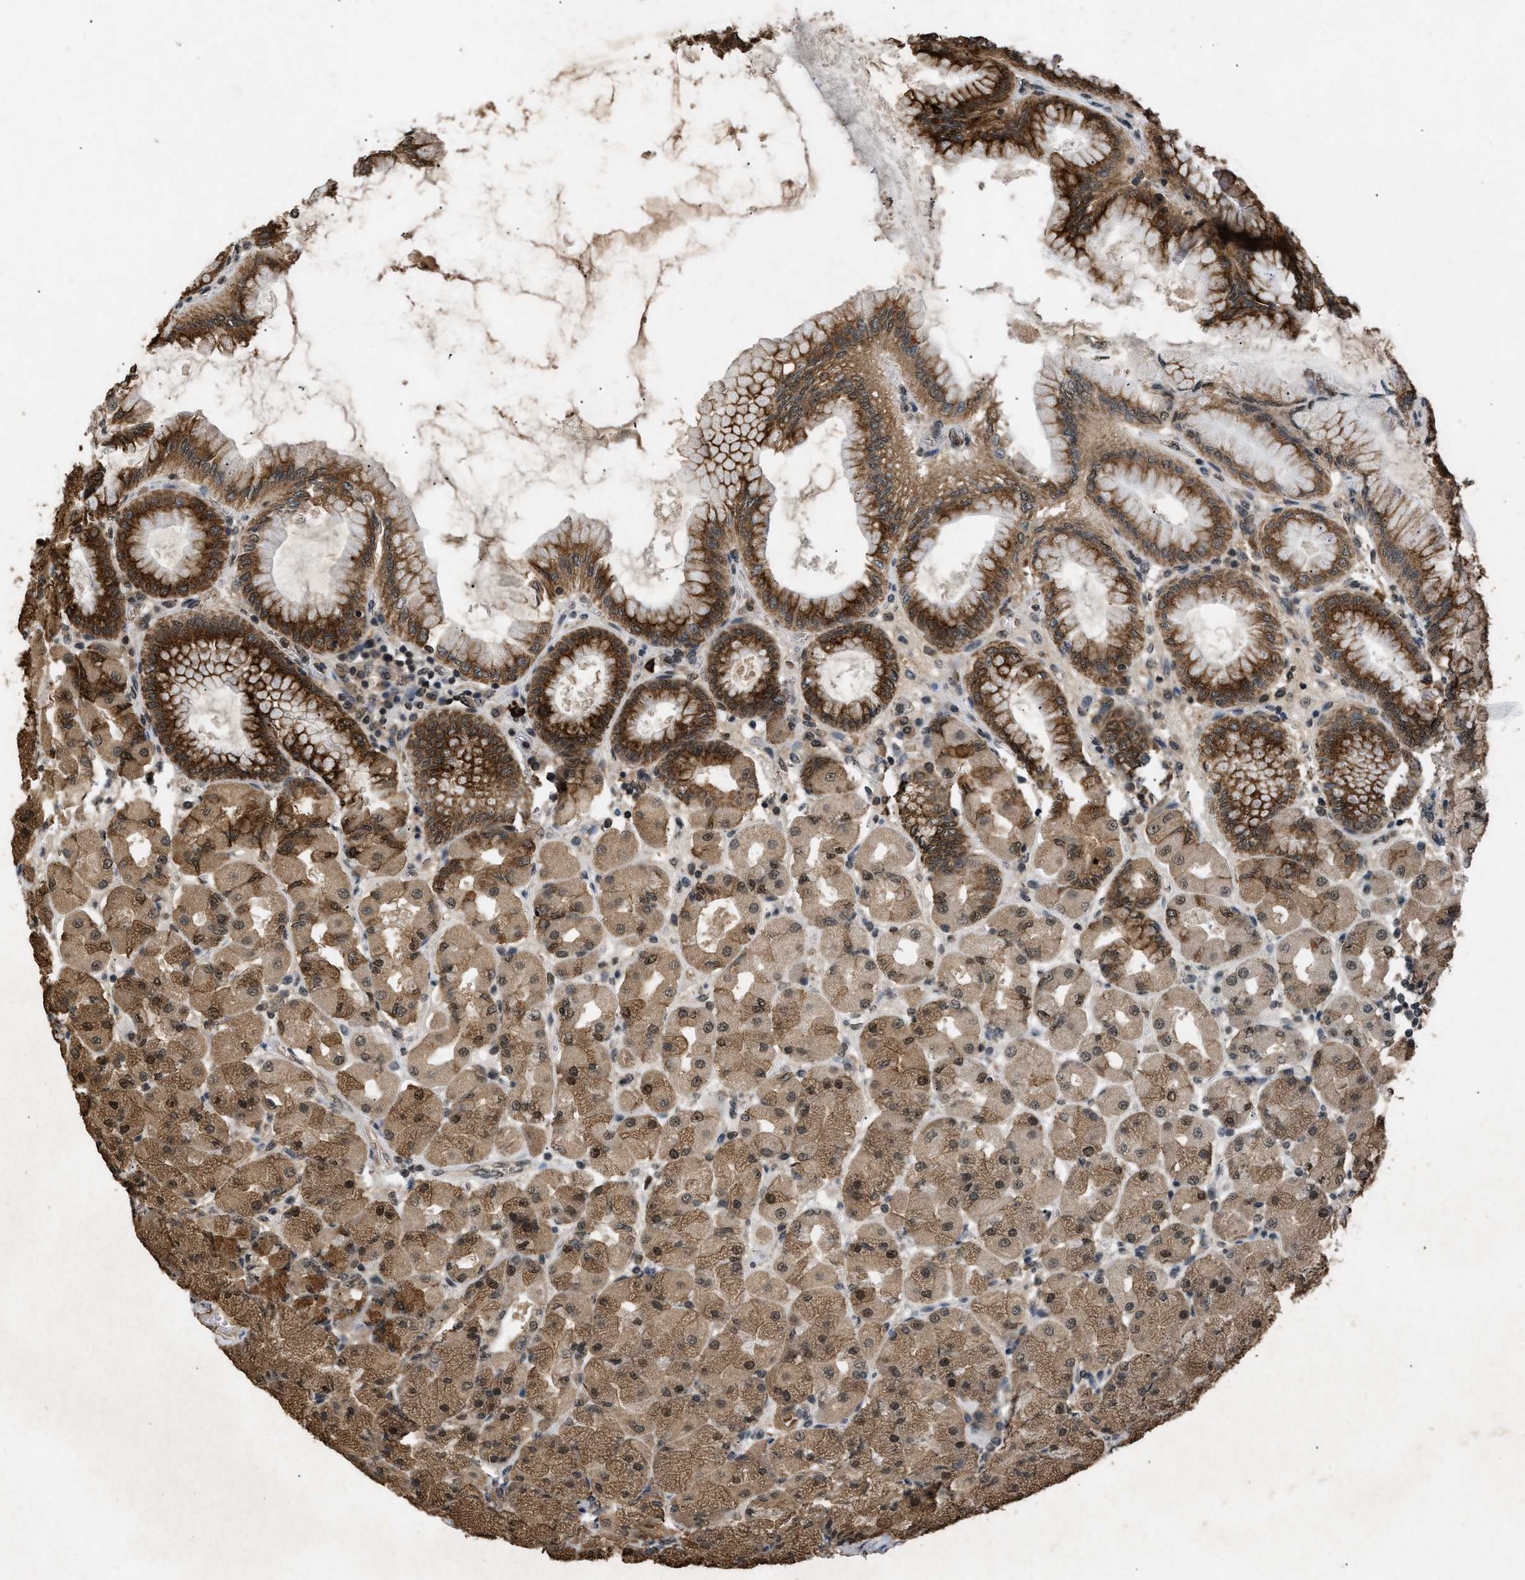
{"staining": {"intensity": "moderate", "quantity": ">75%", "location": "cytoplasmic/membranous,nuclear"}, "tissue": "stomach", "cell_type": "Glandular cells", "image_type": "normal", "snomed": [{"axis": "morphology", "description": "Normal tissue, NOS"}, {"axis": "topography", "description": "Stomach, upper"}], "caption": "IHC (DAB (3,3'-diaminobenzidine)) staining of benign human stomach demonstrates moderate cytoplasmic/membranous,nuclear protein positivity in about >75% of glandular cells.", "gene": "RBM5", "patient": {"sex": "female", "age": 56}}